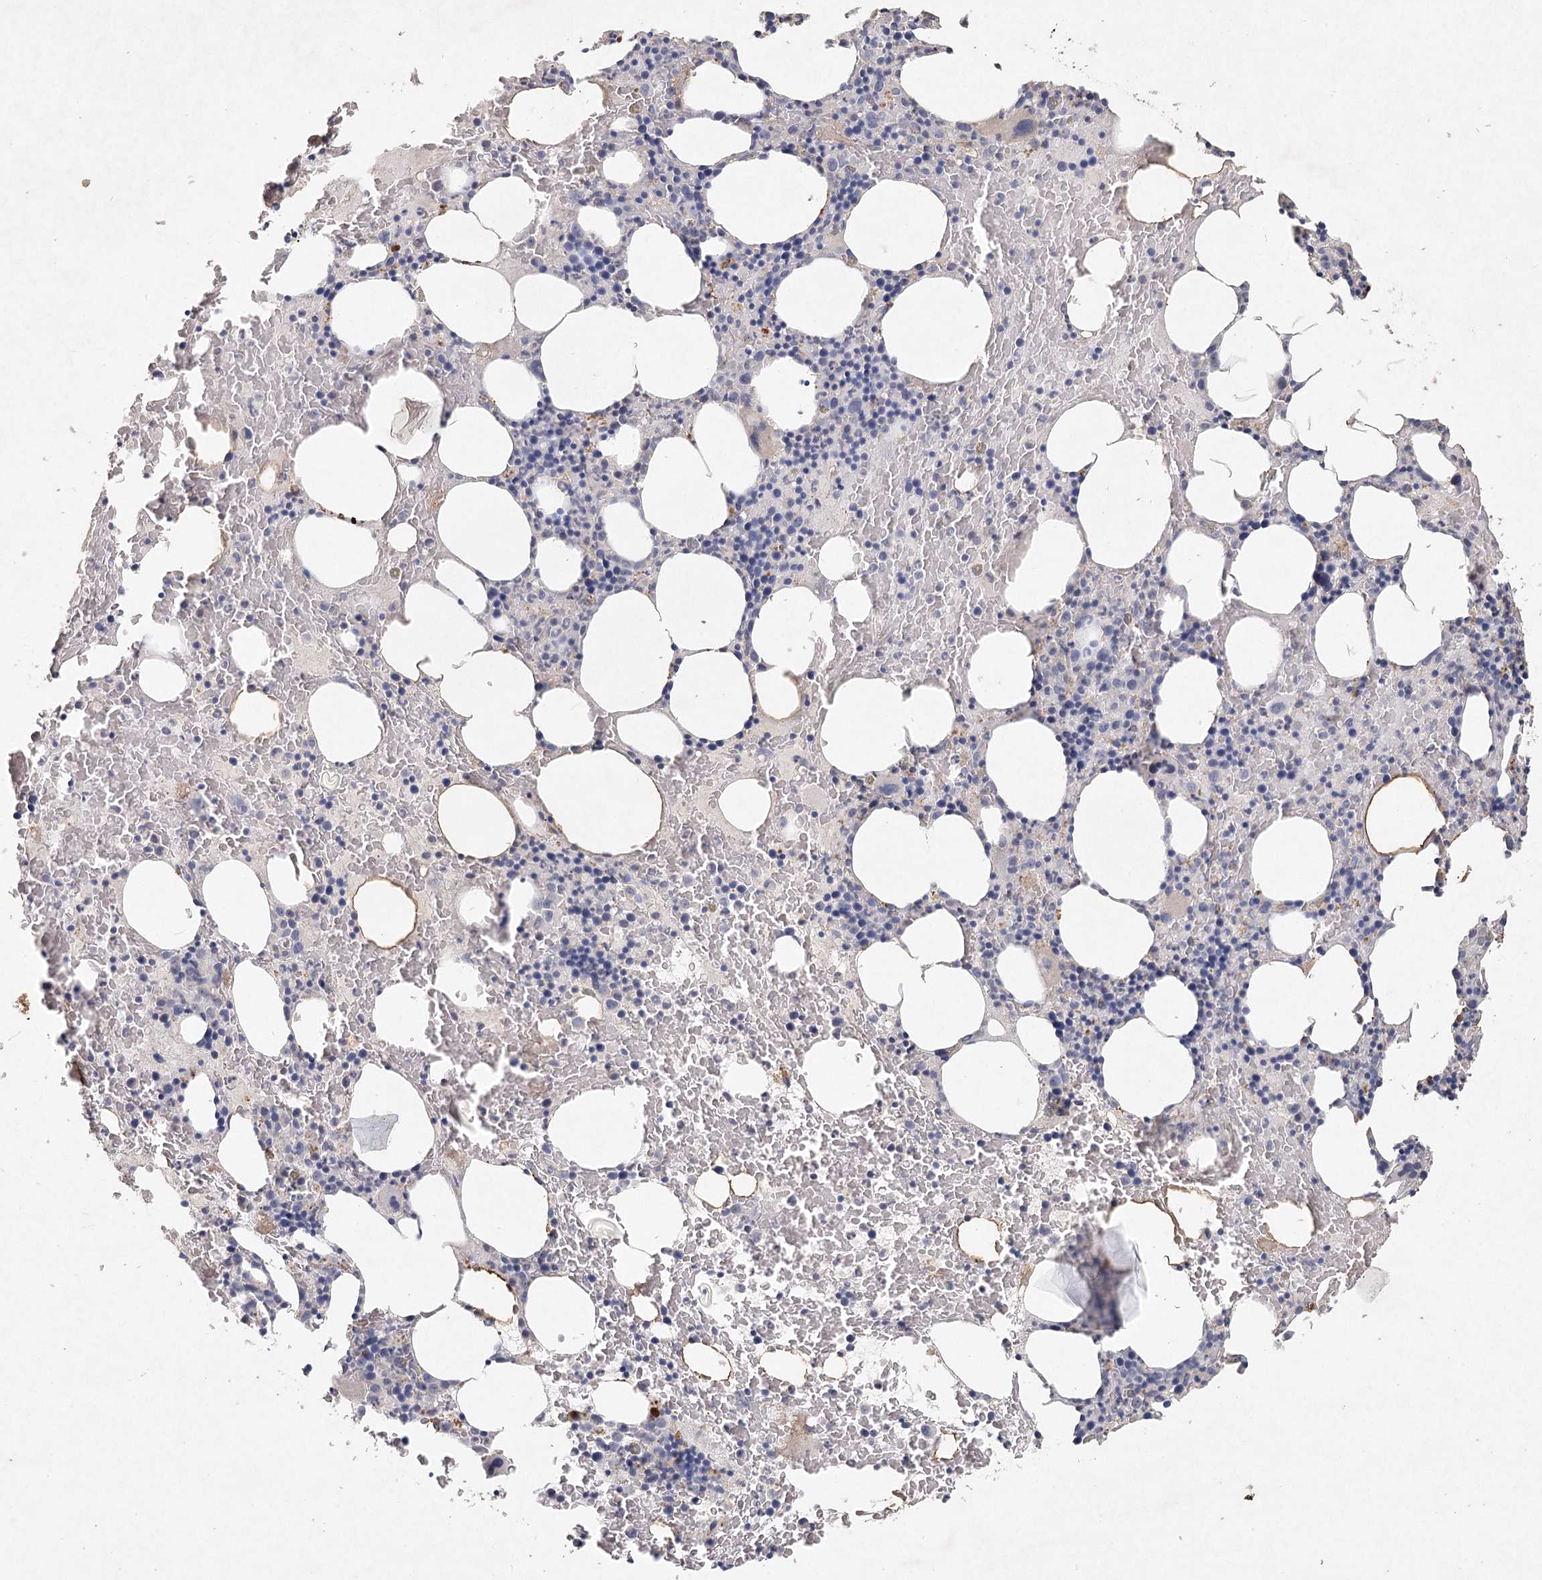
{"staining": {"intensity": "weak", "quantity": "<25%", "location": "cytoplasmic/membranous"}, "tissue": "bone marrow", "cell_type": "Hematopoietic cells", "image_type": "normal", "snomed": [{"axis": "morphology", "description": "Normal tissue, NOS"}, {"axis": "topography", "description": "Bone marrow"}], "caption": "Protein analysis of benign bone marrow demonstrates no significant positivity in hematopoietic cells. (Brightfield microscopy of DAB immunohistochemistry at high magnification).", "gene": "ARSI", "patient": {"sex": "male", "age": 62}}